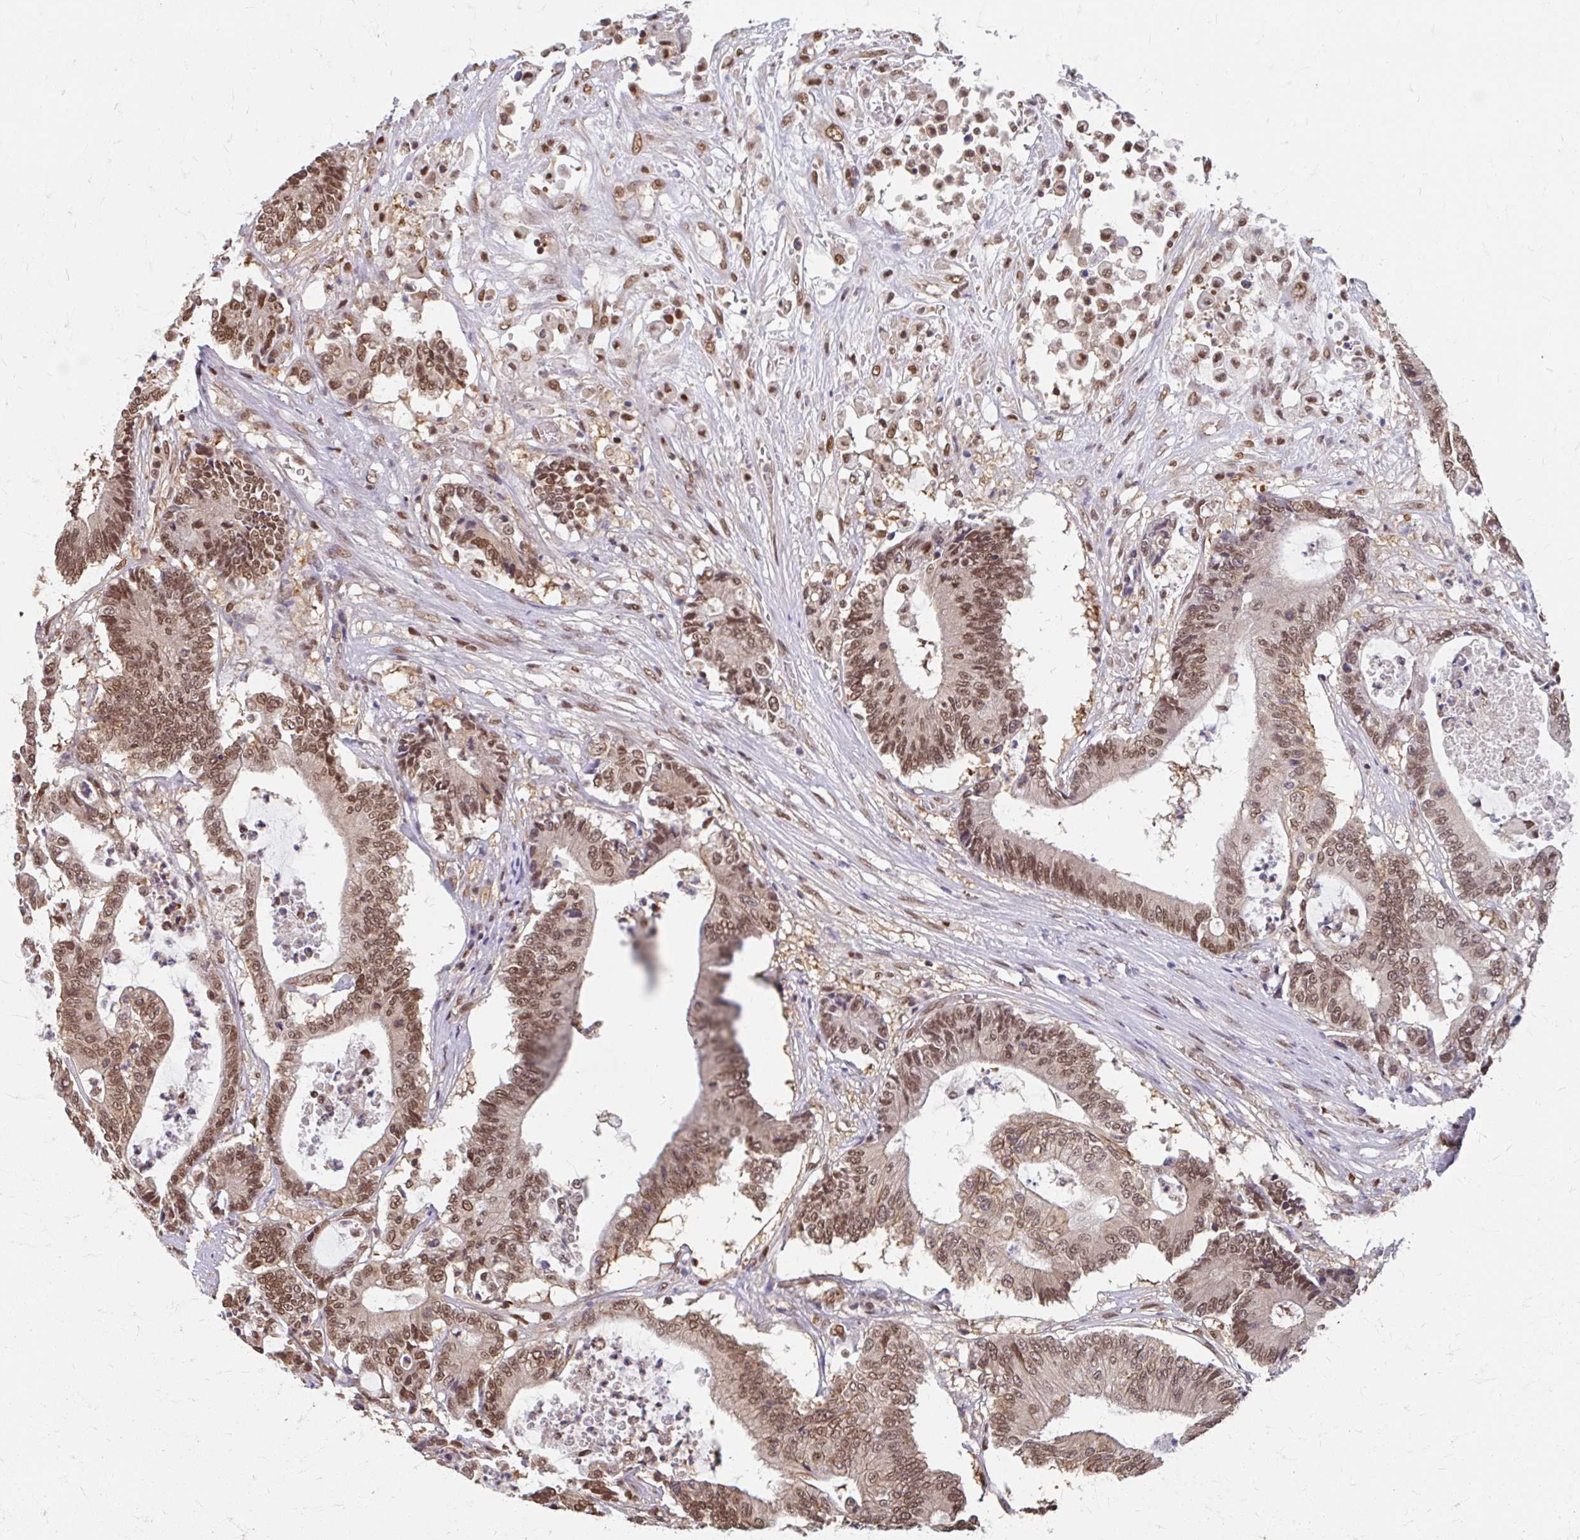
{"staining": {"intensity": "moderate", "quantity": ">75%", "location": "cytoplasmic/membranous,nuclear"}, "tissue": "colorectal cancer", "cell_type": "Tumor cells", "image_type": "cancer", "snomed": [{"axis": "morphology", "description": "Adenocarcinoma, NOS"}, {"axis": "topography", "description": "Colon"}], "caption": "Adenocarcinoma (colorectal) stained for a protein (brown) demonstrates moderate cytoplasmic/membranous and nuclear positive positivity in about >75% of tumor cells.", "gene": "XPO1", "patient": {"sex": "female", "age": 84}}